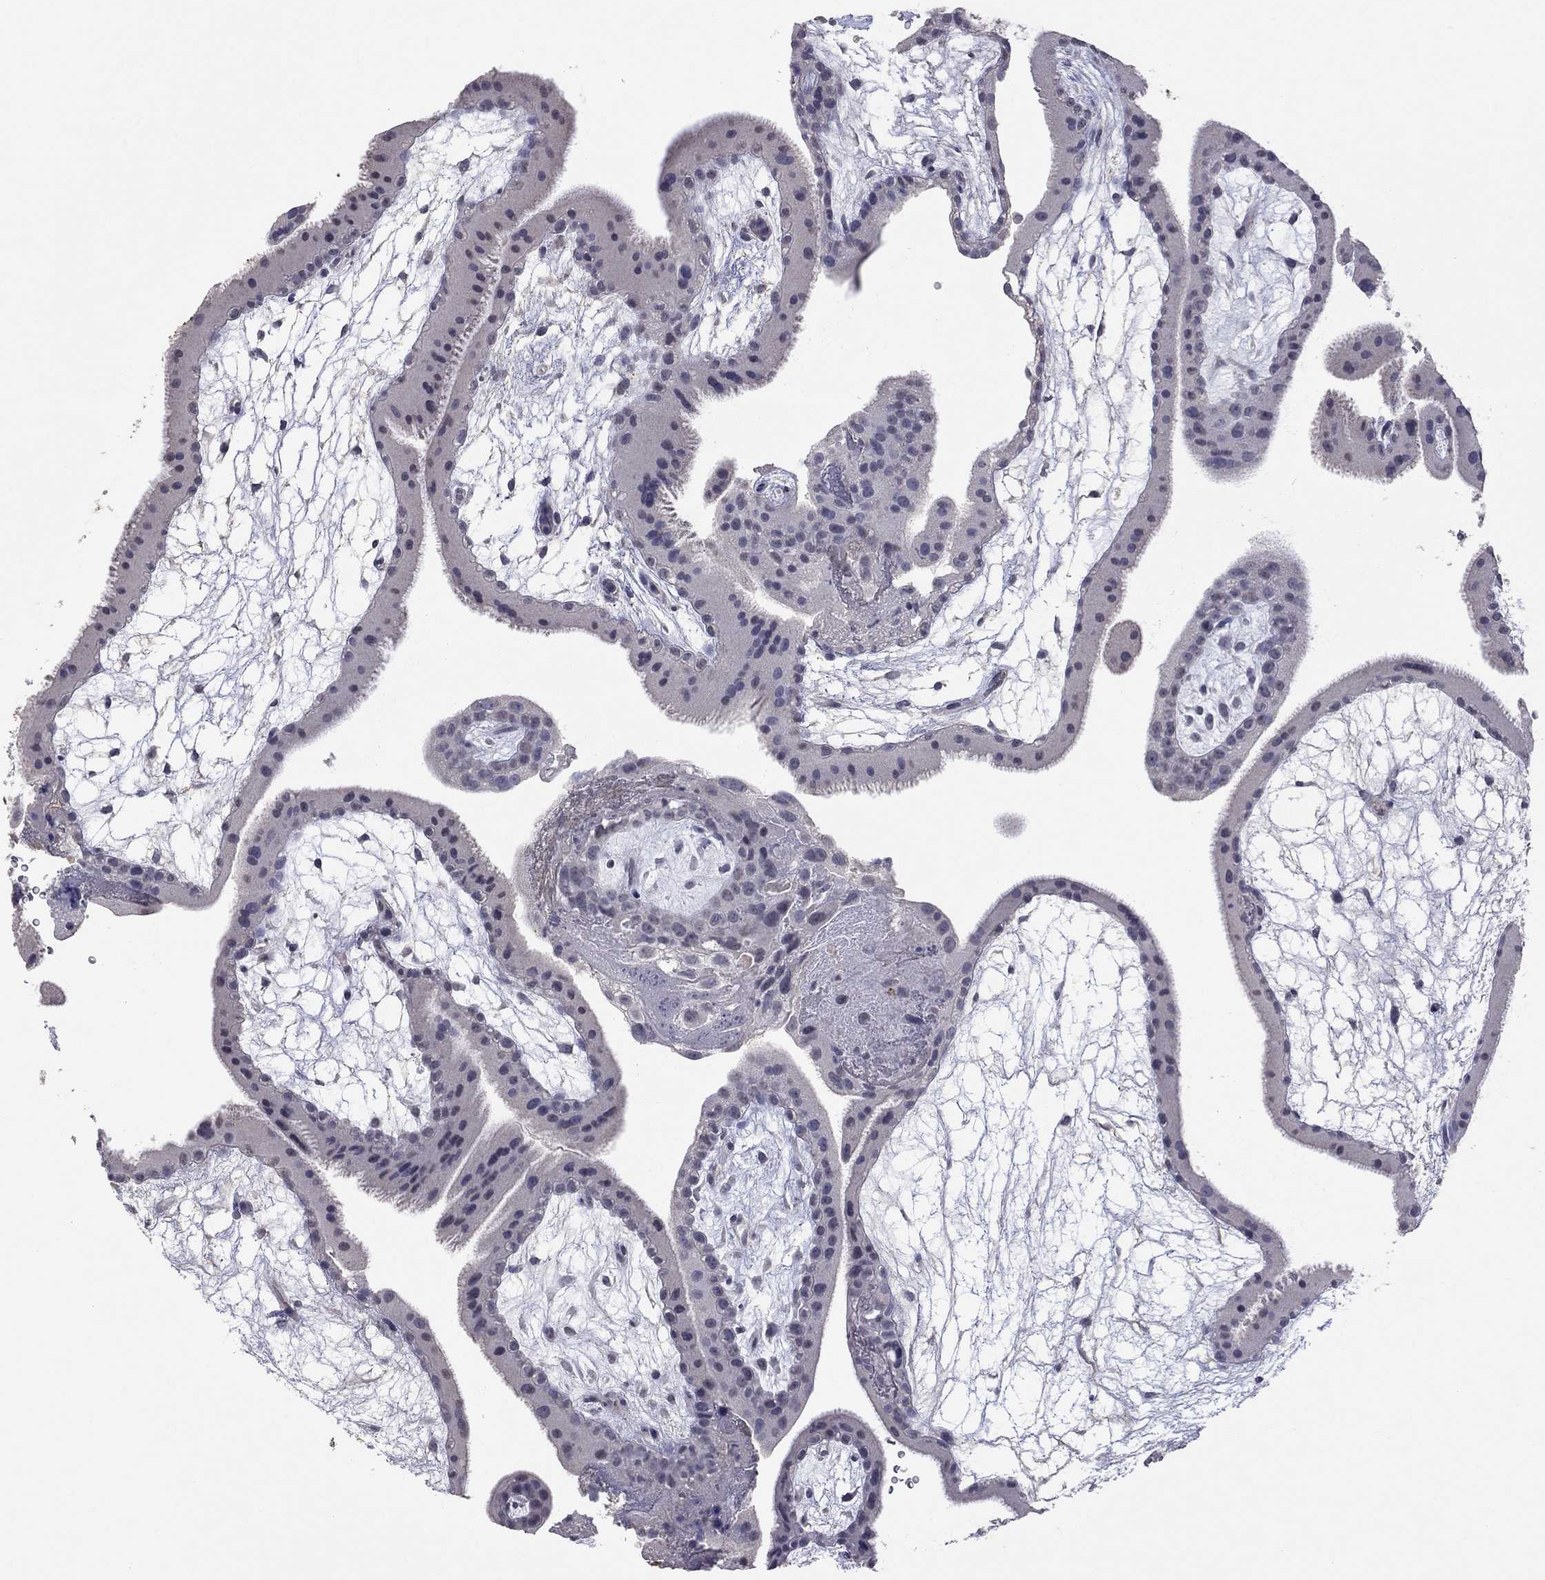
{"staining": {"intensity": "negative", "quantity": "none", "location": "none"}, "tissue": "placenta", "cell_type": "Decidual cells", "image_type": "normal", "snomed": [{"axis": "morphology", "description": "Normal tissue, NOS"}, {"axis": "topography", "description": "Placenta"}], "caption": "This is an IHC micrograph of benign human placenta. There is no staining in decidual cells.", "gene": "IP6K3", "patient": {"sex": "female", "age": 19}}